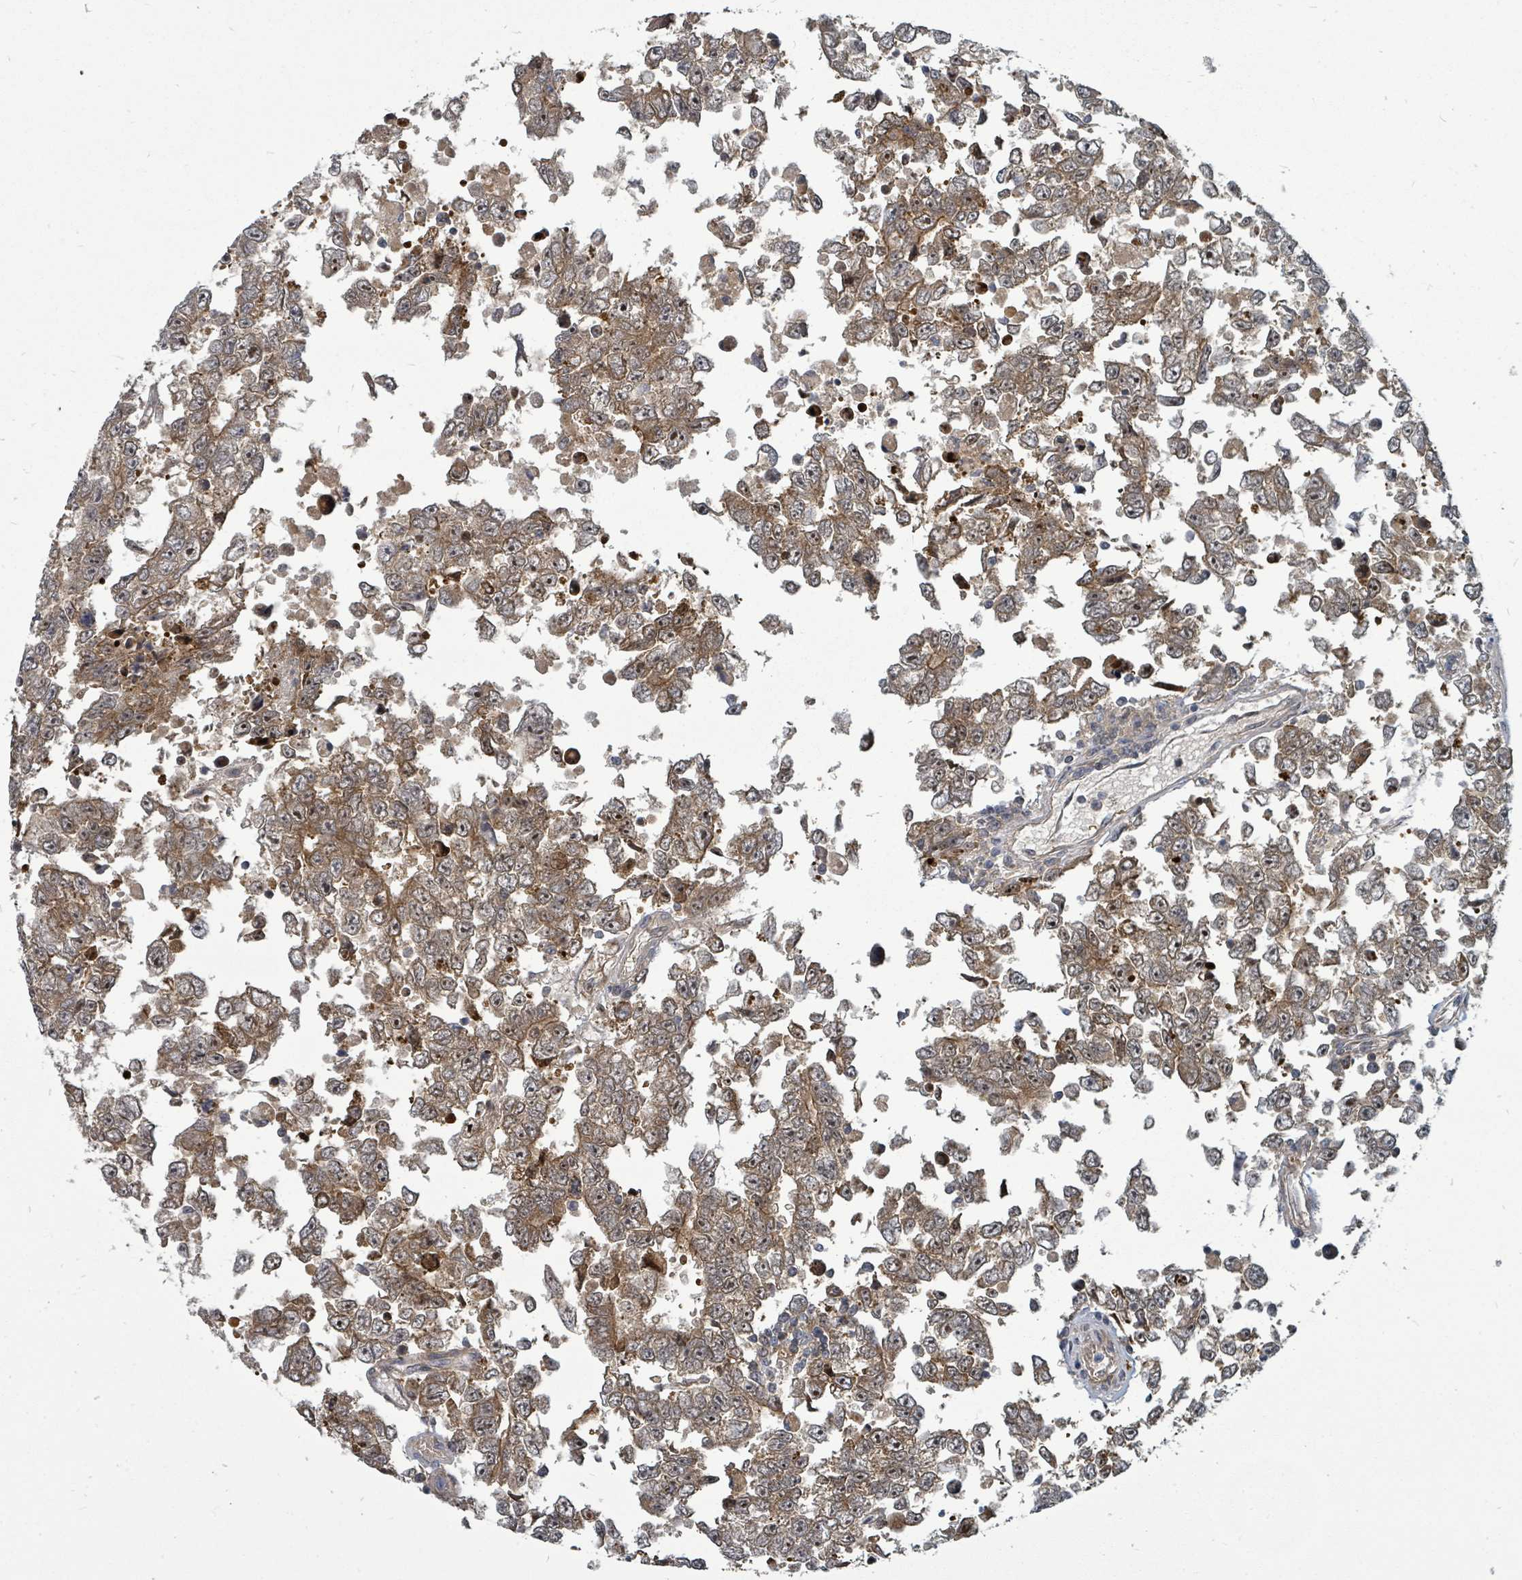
{"staining": {"intensity": "moderate", "quantity": ">75%", "location": "cytoplasmic/membranous"}, "tissue": "testis cancer", "cell_type": "Tumor cells", "image_type": "cancer", "snomed": [{"axis": "morphology", "description": "Carcinoma, Embryonal, NOS"}, {"axis": "topography", "description": "Testis"}], "caption": "Immunohistochemistry image of neoplastic tissue: embryonal carcinoma (testis) stained using IHC displays medium levels of moderate protein expression localized specifically in the cytoplasmic/membranous of tumor cells, appearing as a cytoplasmic/membranous brown color.", "gene": "TRDMT1", "patient": {"sex": "male", "age": 25}}